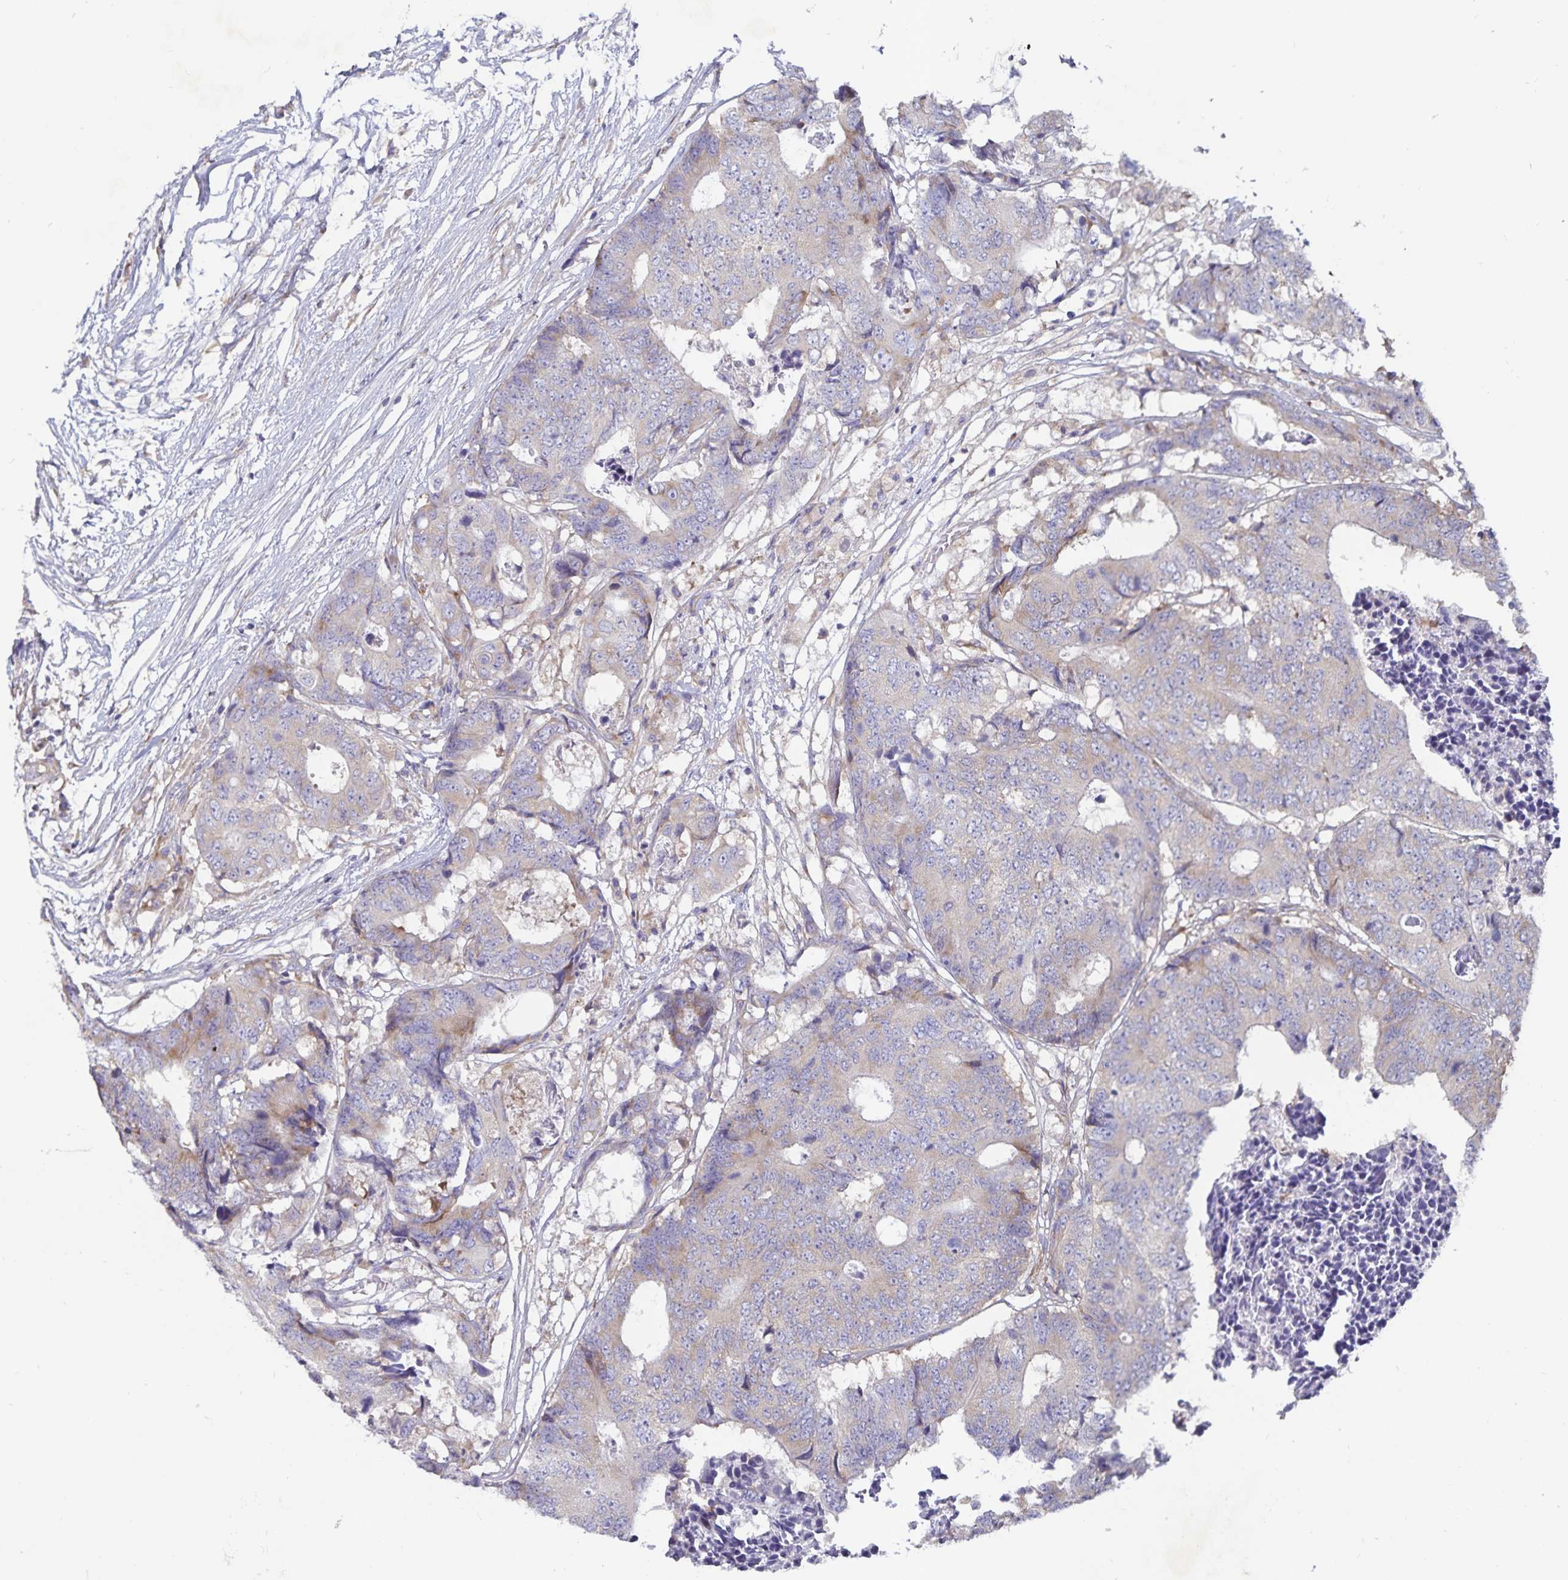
{"staining": {"intensity": "weak", "quantity": "25%-75%", "location": "cytoplasmic/membranous"}, "tissue": "colorectal cancer", "cell_type": "Tumor cells", "image_type": "cancer", "snomed": [{"axis": "morphology", "description": "Adenocarcinoma, NOS"}, {"axis": "topography", "description": "Colon"}], "caption": "A high-resolution histopathology image shows IHC staining of colorectal cancer (adenocarcinoma), which reveals weak cytoplasmic/membranous positivity in about 25%-75% of tumor cells. (IHC, brightfield microscopy, high magnification).", "gene": "FAM120A", "patient": {"sex": "female", "age": 48}}